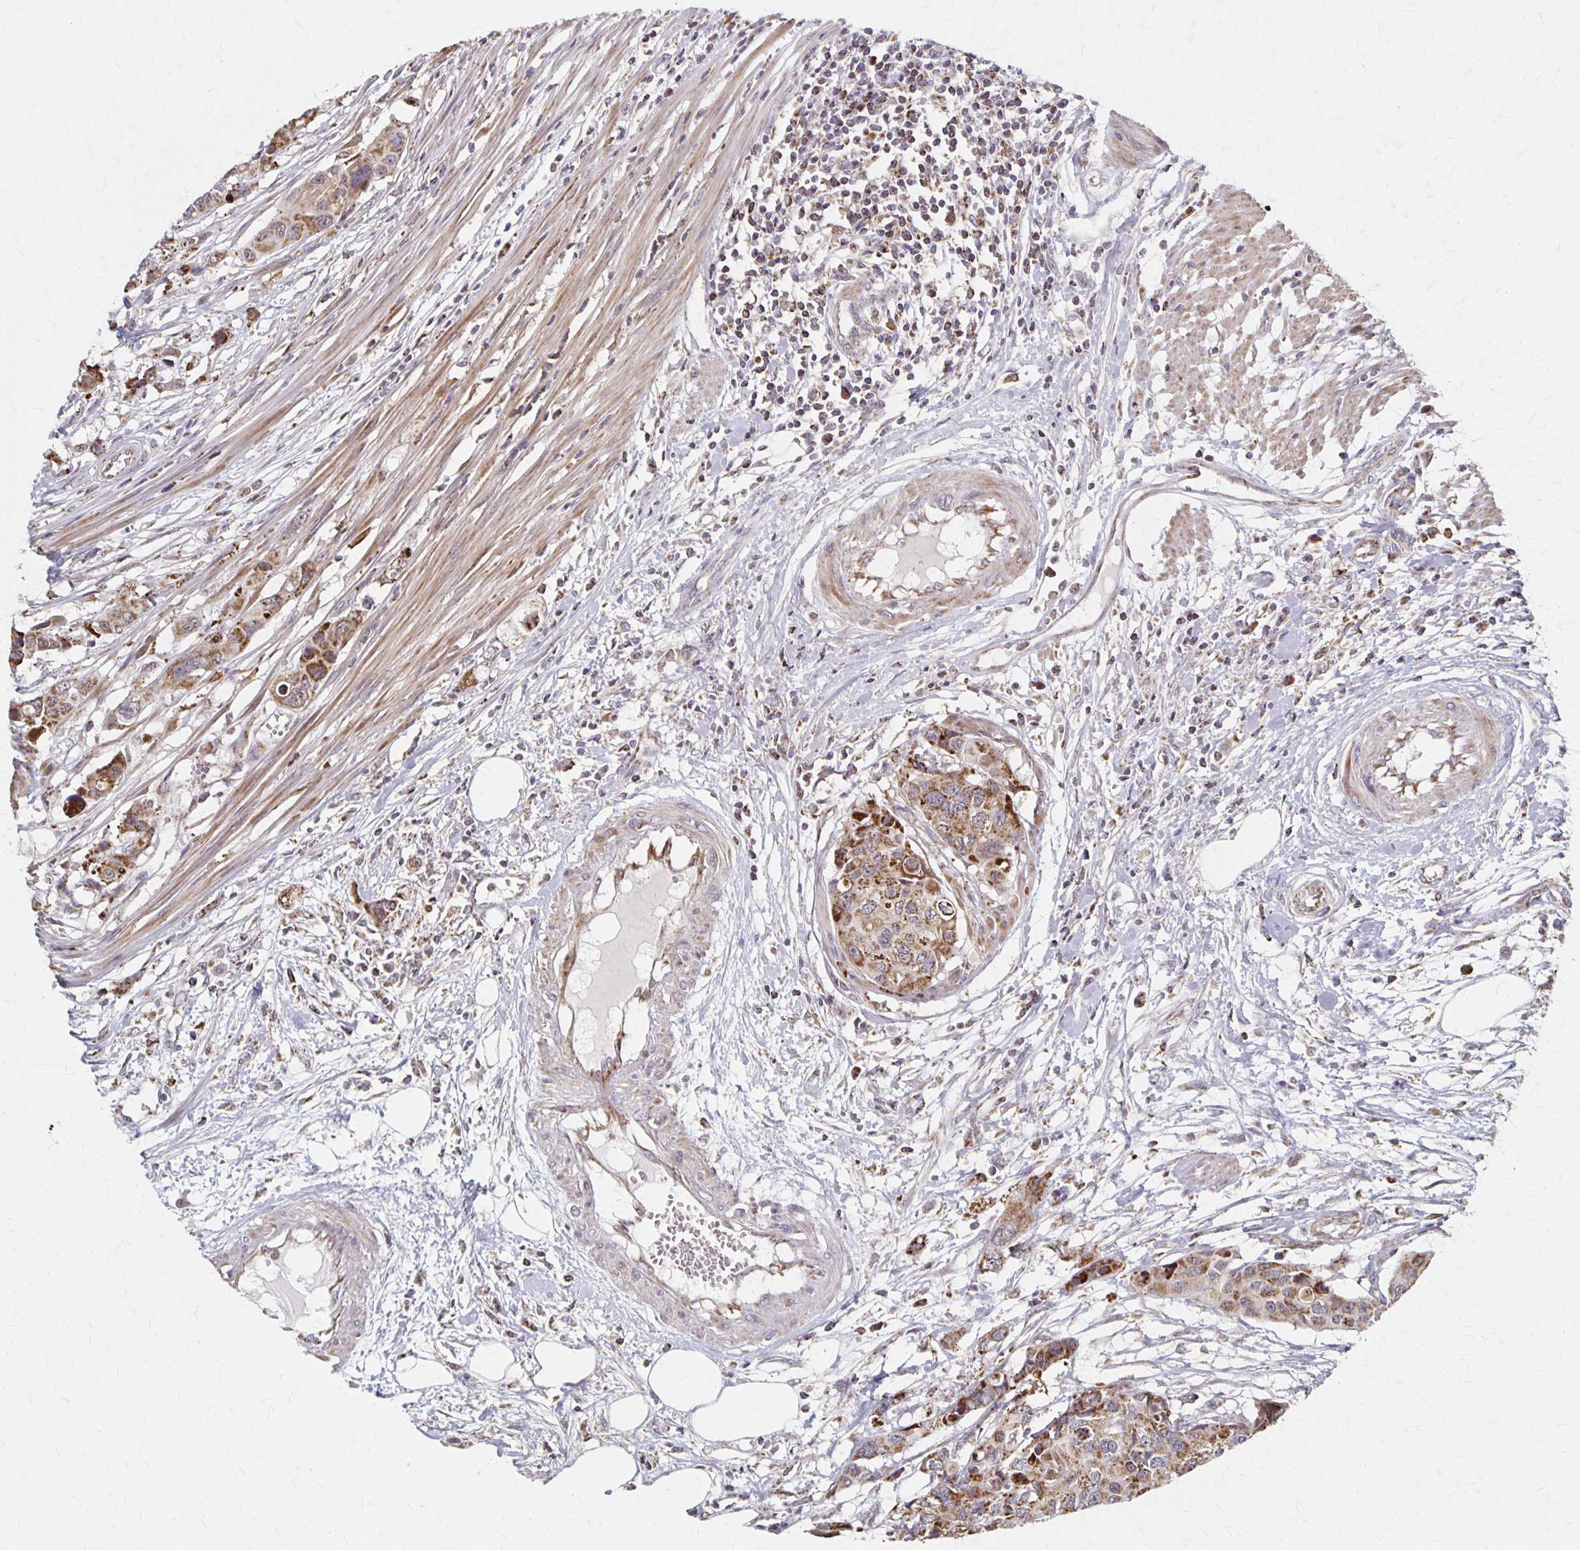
{"staining": {"intensity": "moderate", "quantity": ">75%", "location": "cytoplasmic/membranous"}, "tissue": "colorectal cancer", "cell_type": "Tumor cells", "image_type": "cancer", "snomed": [{"axis": "morphology", "description": "Adenocarcinoma, NOS"}, {"axis": "topography", "description": "Colon"}], "caption": "Protein staining exhibits moderate cytoplasmic/membranous staining in about >75% of tumor cells in colorectal cancer.", "gene": "DYRK4", "patient": {"sex": "male", "age": 77}}